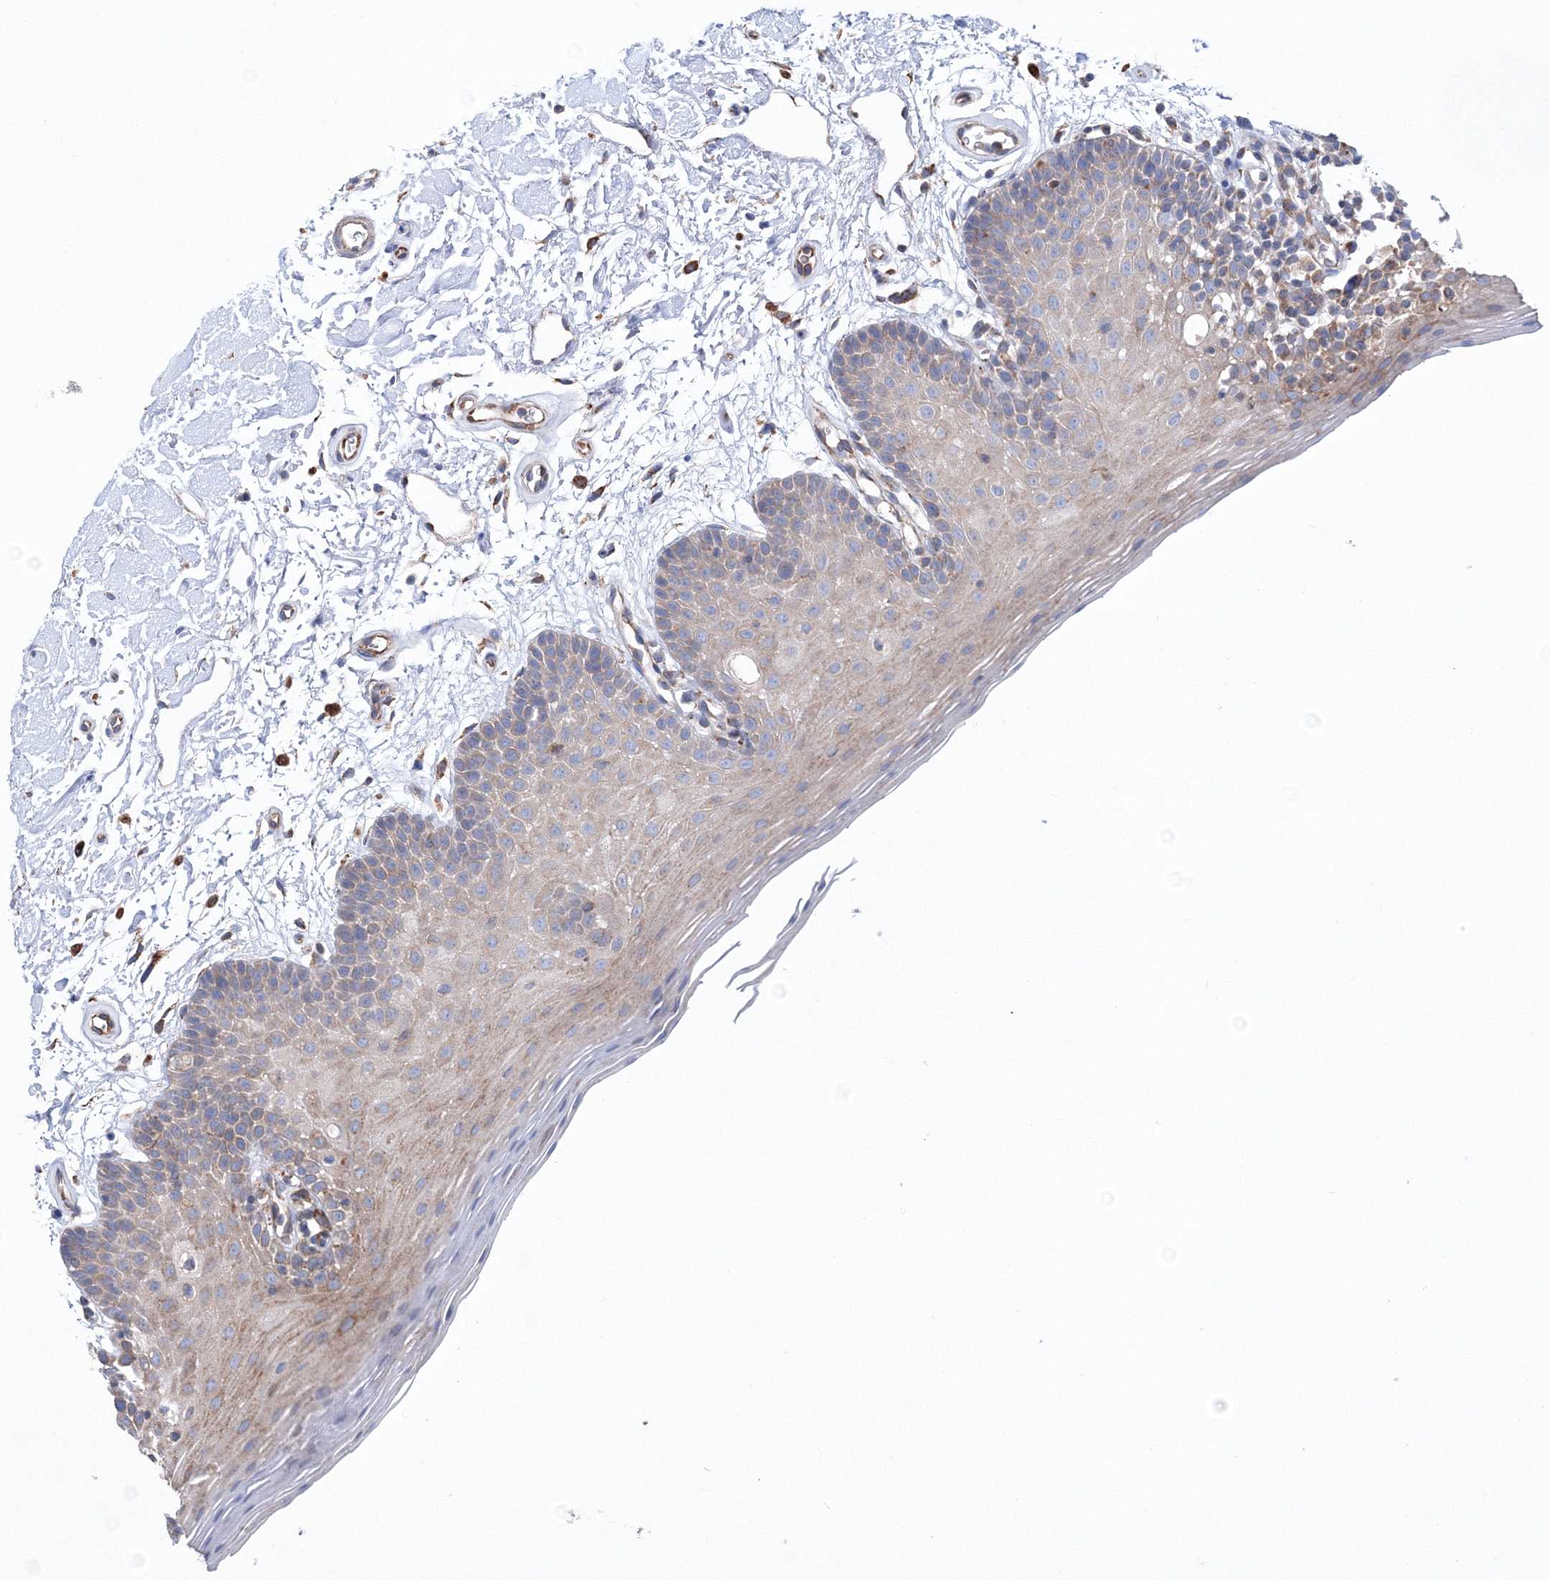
{"staining": {"intensity": "weak", "quantity": "<25%", "location": "cytoplasmic/membranous"}, "tissue": "oral mucosa", "cell_type": "Squamous epithelial cells", "image_type": "normal", "snomed": [{"axis": "morphology", "description": "Normal tissue, NOS"}, {"axis": "topography", "description": "Oral tissue"}], "caption": "Immunohistochemistry micrograph of normal human oral mucosa stained for a protein (brown), which exhibits no expression in squamous epithelial cells.", "gene": "VPS8", "patient": {"sex": "male", "age": 62}}